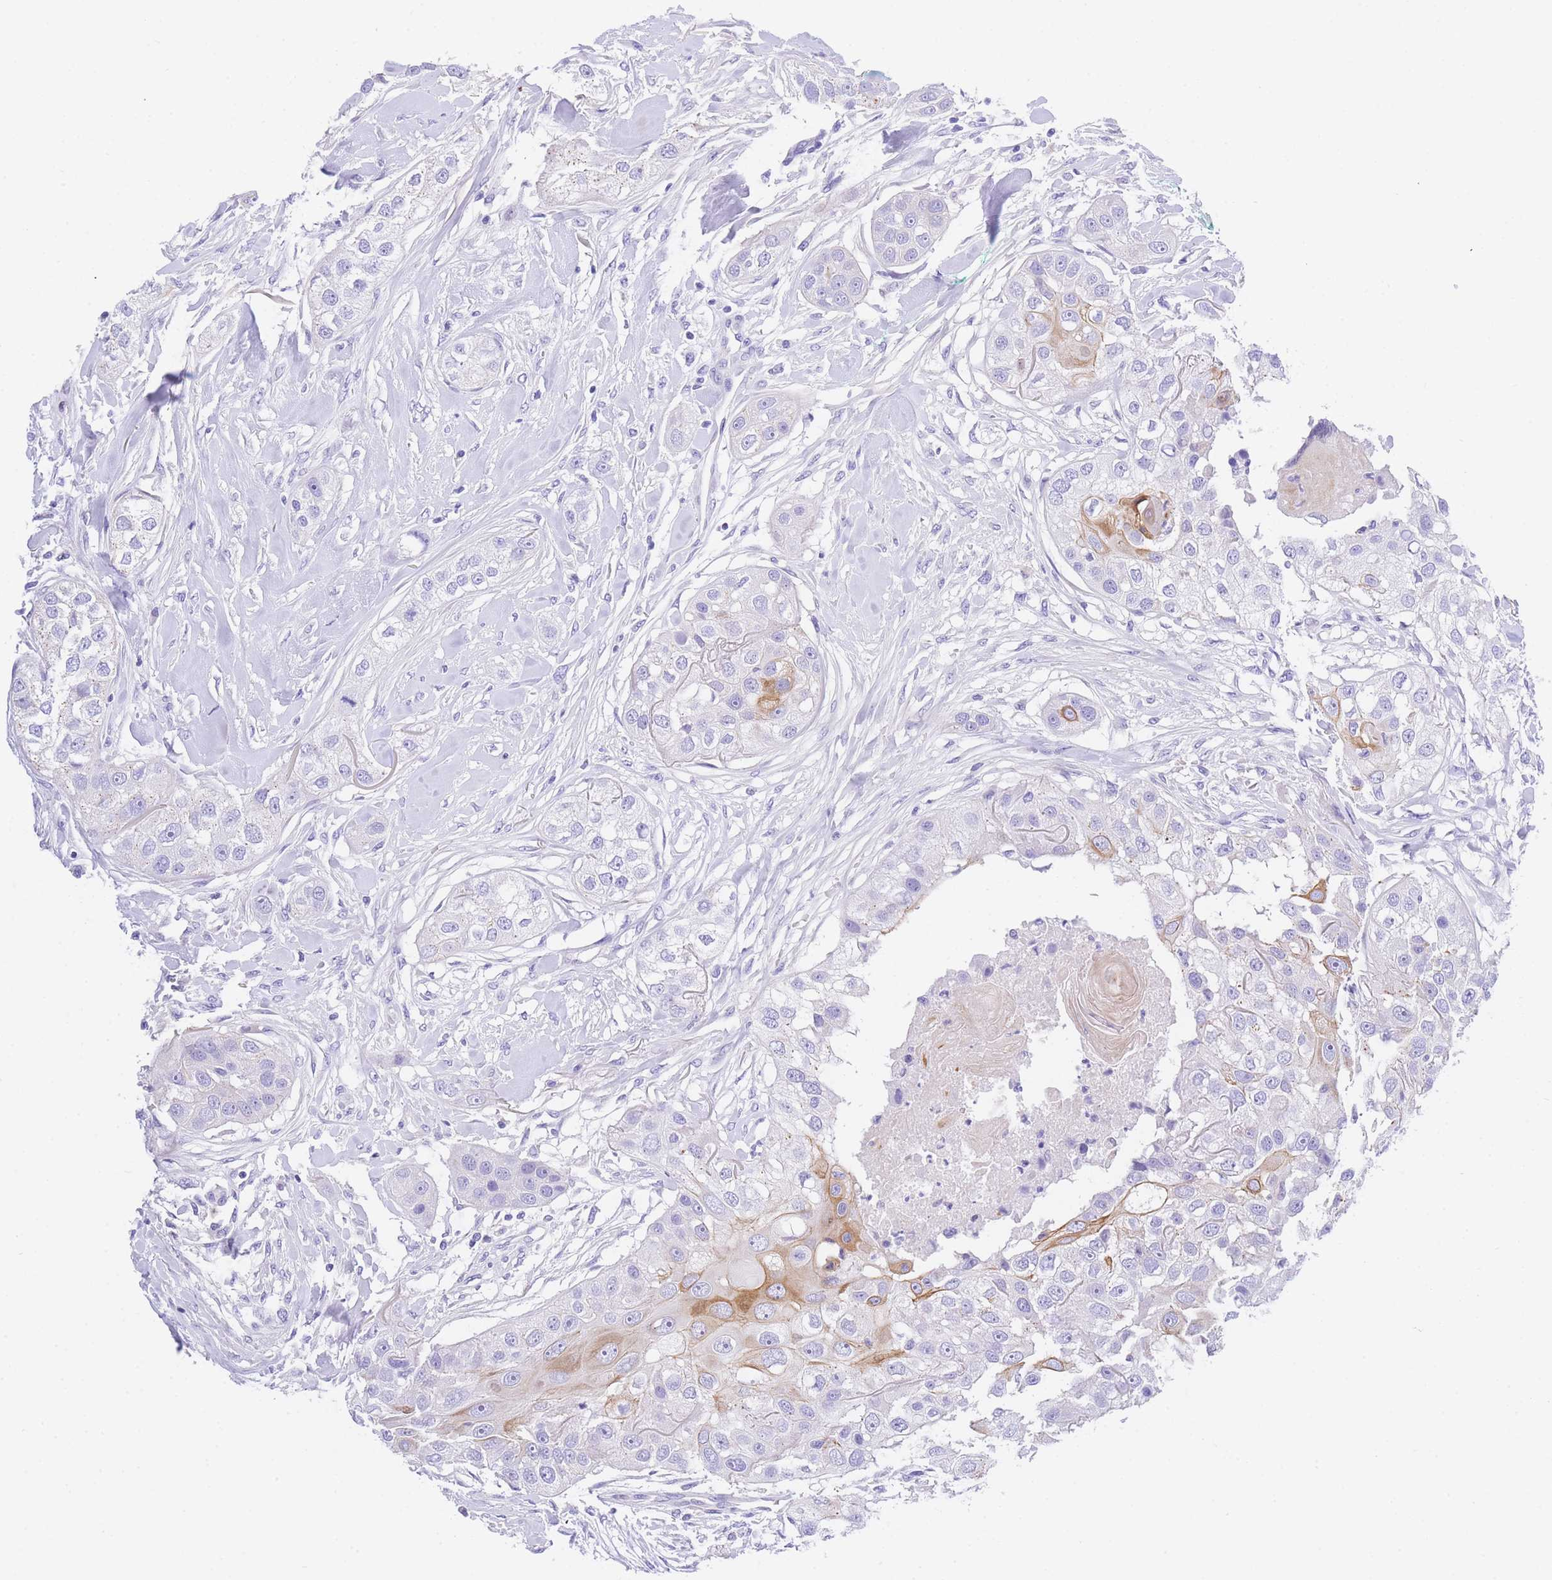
{"staining": {"intensity": "moderate", "quantity": "<25%", "location": "cytoplasmic/membranous"}, "tissue": "head and neck cancer", "cell_type": "Tumor cells", "image_type": "cancer", "snomed": [{"axis": "morphology", "description": "Normal tissue, NOS"}, {"axis": "morphology", "description": "Squamous cell carcinoma, NOS"}, {"axis": "topography", "description": "Skeletal muscle"}, {"axis": "topography", "description": "Head-Neck"}], "caption": "Brown immunohistochemical staining in human head and neck cancer displays moderate cytoplasmic/membranous positivity in about <25% of tumor cells. (brown staining indicates protein expression, while blue staining denotes nuclei).", "gene": "TIFAB", "patient": {"sex": "male", "age": 51}}